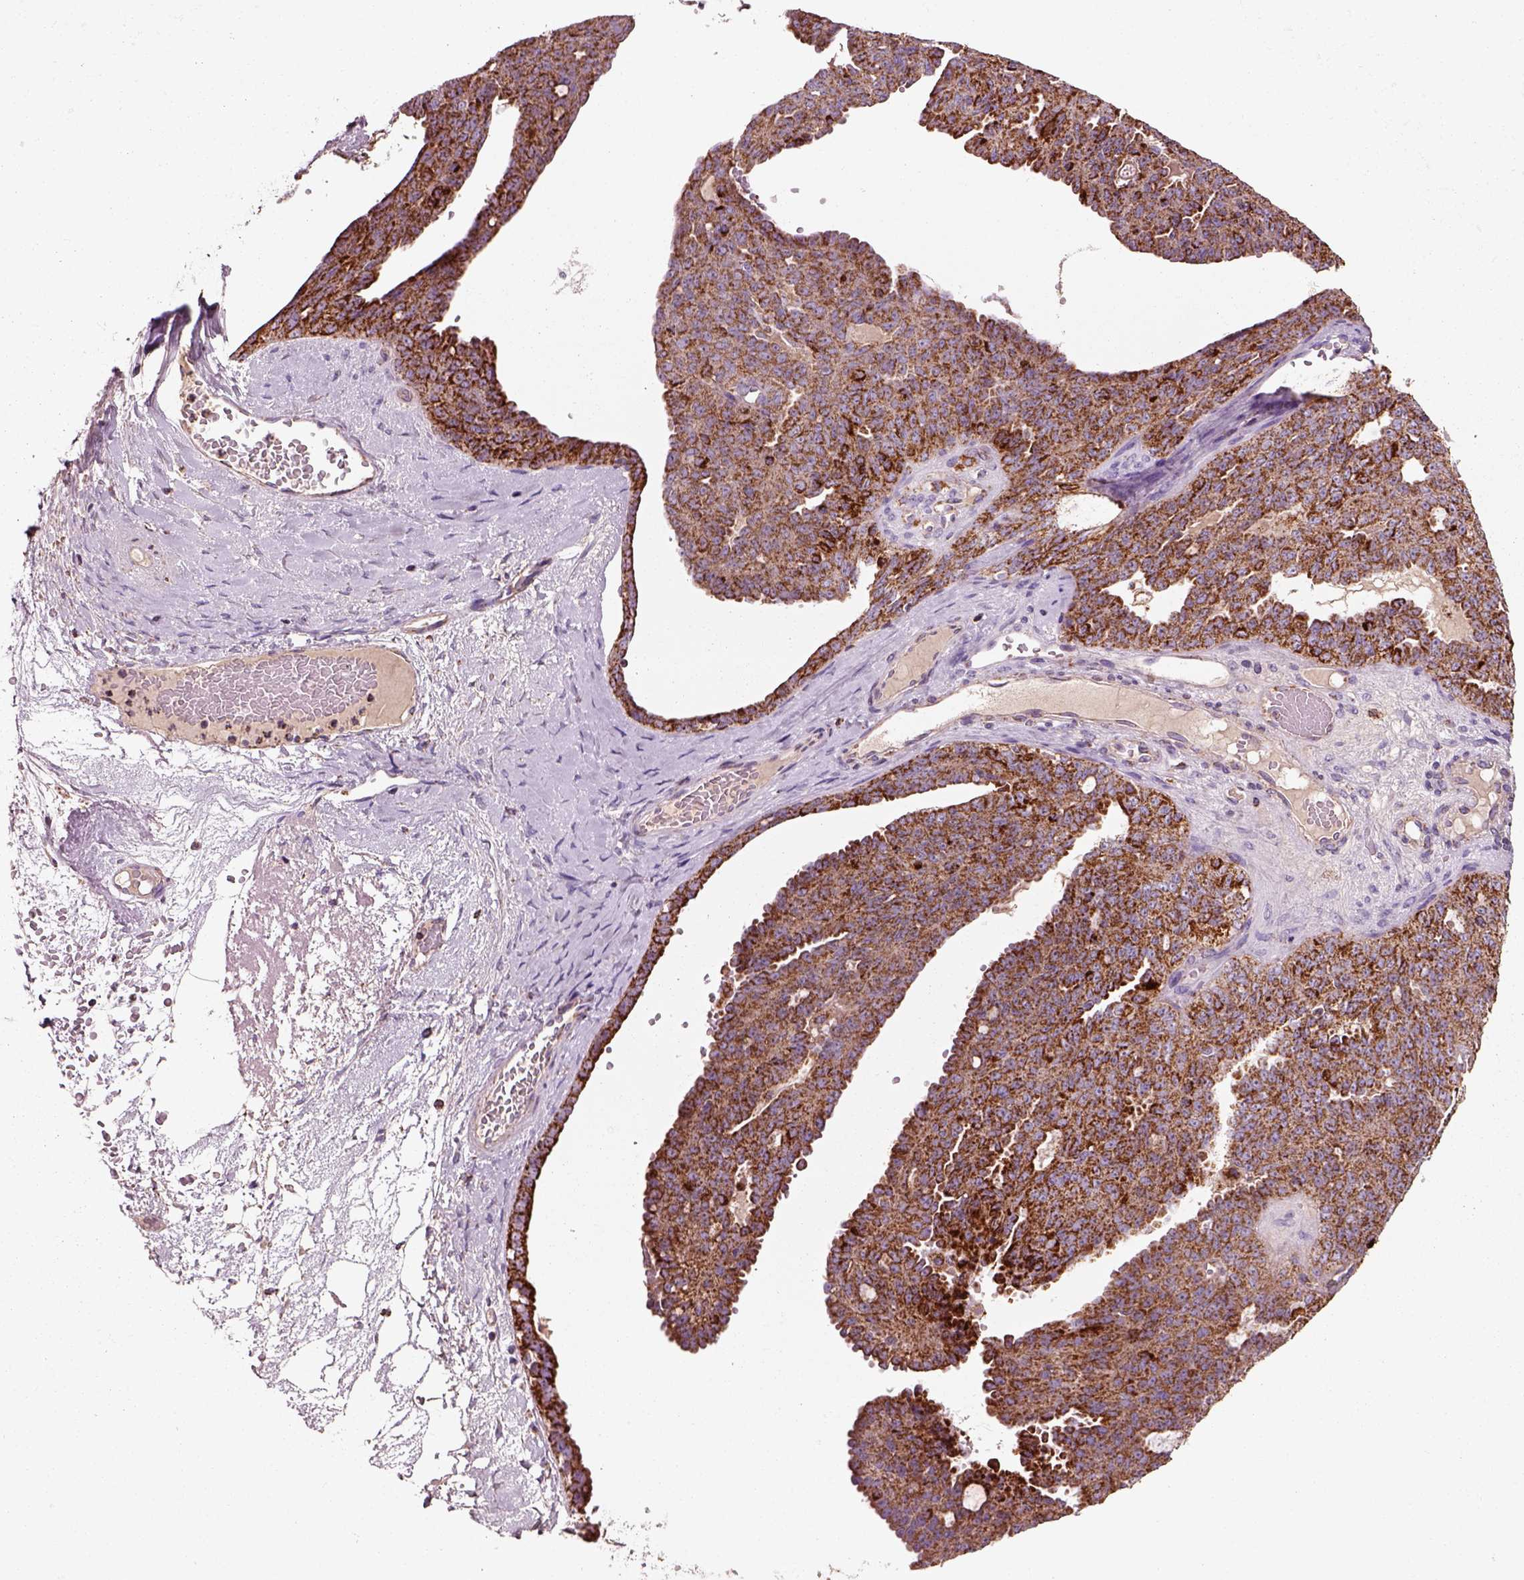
{"staining": {"intensity": "strong", "quantity": ">75%", "location": "cytoplasmic/membranous"}, "tissue": "ovarian cancer", "cell_type": "Tumor cells", "image_type": "cancer", "snomed": [{"axis": "morphology", "description": "Cystadenocarcinoma, serous, NOS"}, {"axis": "topography", "description": "Ovary"}], "caption": "IHC staining of ovarian cancer (serous cystadenocarcinoma), which shows high levels of strong cytoplasmic/membranous expression in about >75% of tumor cells indicating strong cytoplasmic/membranous protein positivity. The staining was performed using DAB (brown) for protein detection and nuclei were counterstained in hematoxylin (blue).", "gene": "SLC25A24", "patient": {"sex": "female", "age": 71}}